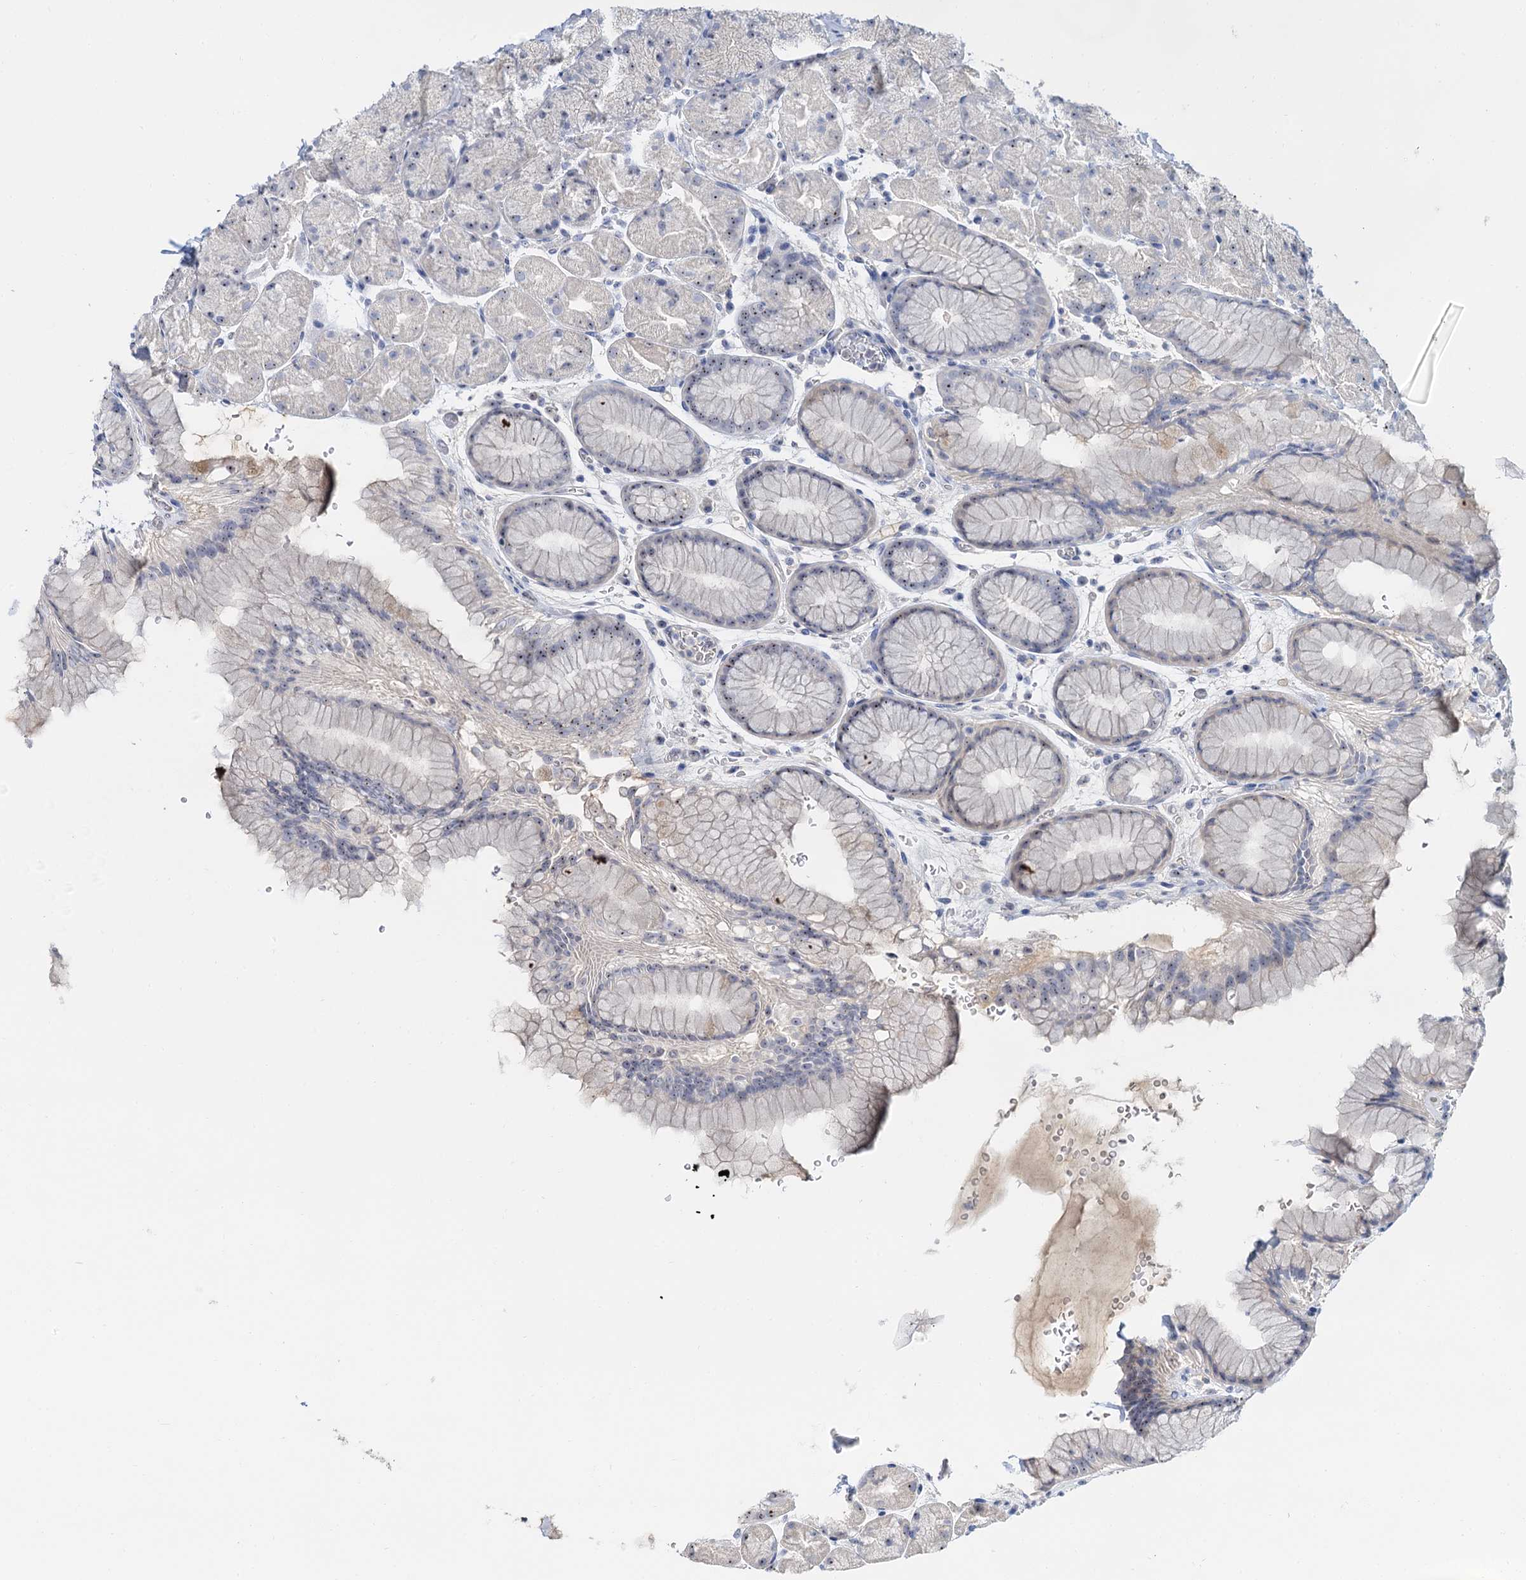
{"staining": {"intensity": "weak", "quantity": "25%-75%", "location": "nuclear"}, "tissue": "stomach", "cell_type": "Glandular cells", "image_type": "normal", "snomed": [{"axis": "morphology", "description": "Normal tissue, NOS"}, {"axis": "topography", "description": "Stomach, upper"}, {"axis": "topography", "description": "Stomach, lower"}], "caption": "Stomach stained with DAB (3,3'-diaminobenzidine) immunohistochemistry demonstrates low levels of weak nuclear staining in approximately 25%-75% of glandular cells. The staining was performed using DAB (3,3'-diaminobenzidine), with brown indicating positive protein expression. Nuclei are stained blue with hematoxylin.", "gene": "NOP2", "patient": {"sex": "male", "age": 67}}